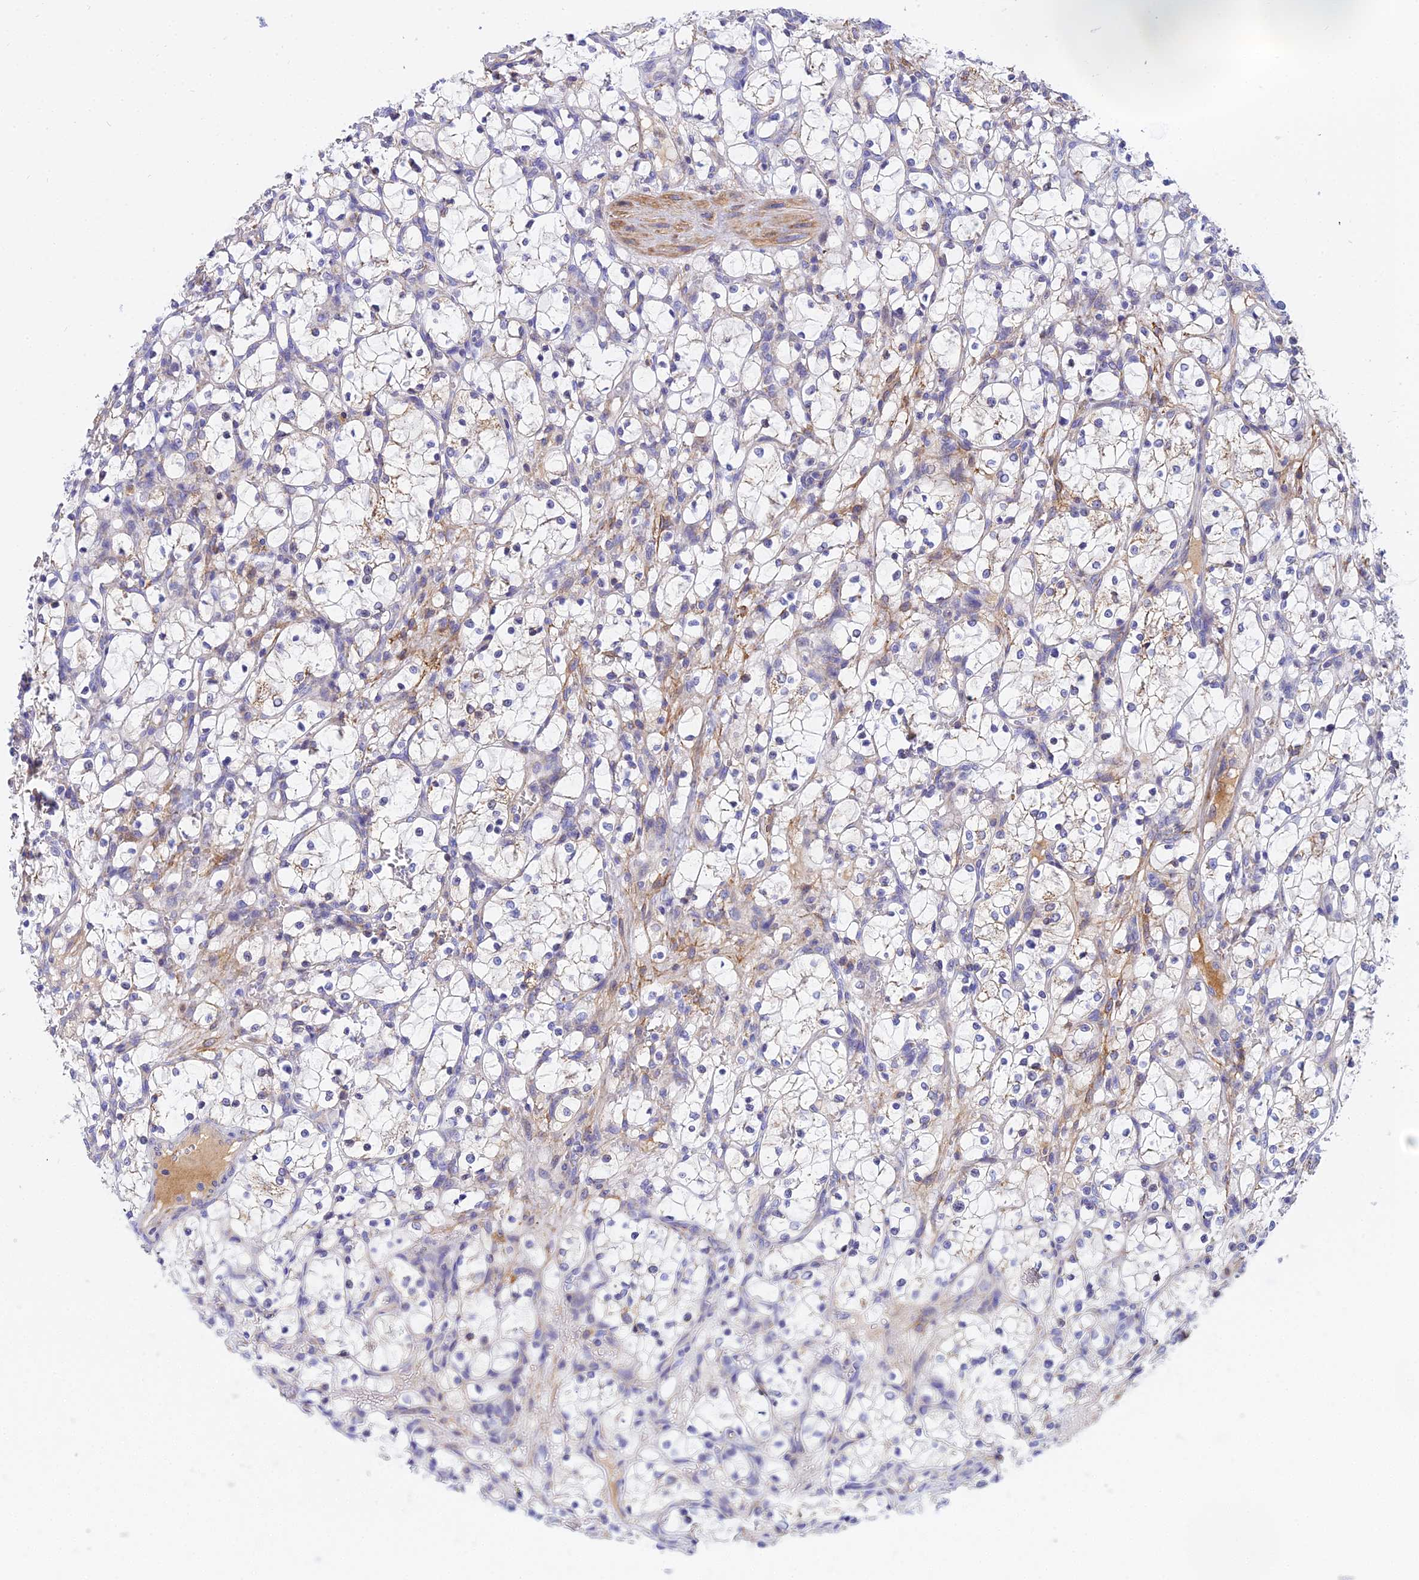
{"staining": {"intensity": "weak", "quantity": "<25%", "location": "cytoplasmic/membranous"}, "tissue": "renal cancer", "cell_type": "Tumor cells", "image_type": "cancer", "snomed": [{"axis": "morphology", "description": "Adenocarcinoma, NOS"}, {"axis": "topography", "description": "Kidney"}], "caption": "A high-resolution micrograph shows immunohistochemistry staining of adenocarcinoma (renal), which exhibits no significant positivity in tumor cells.", "gene": "ACOT2", "patient": {"sex": "female", "age": 69}}